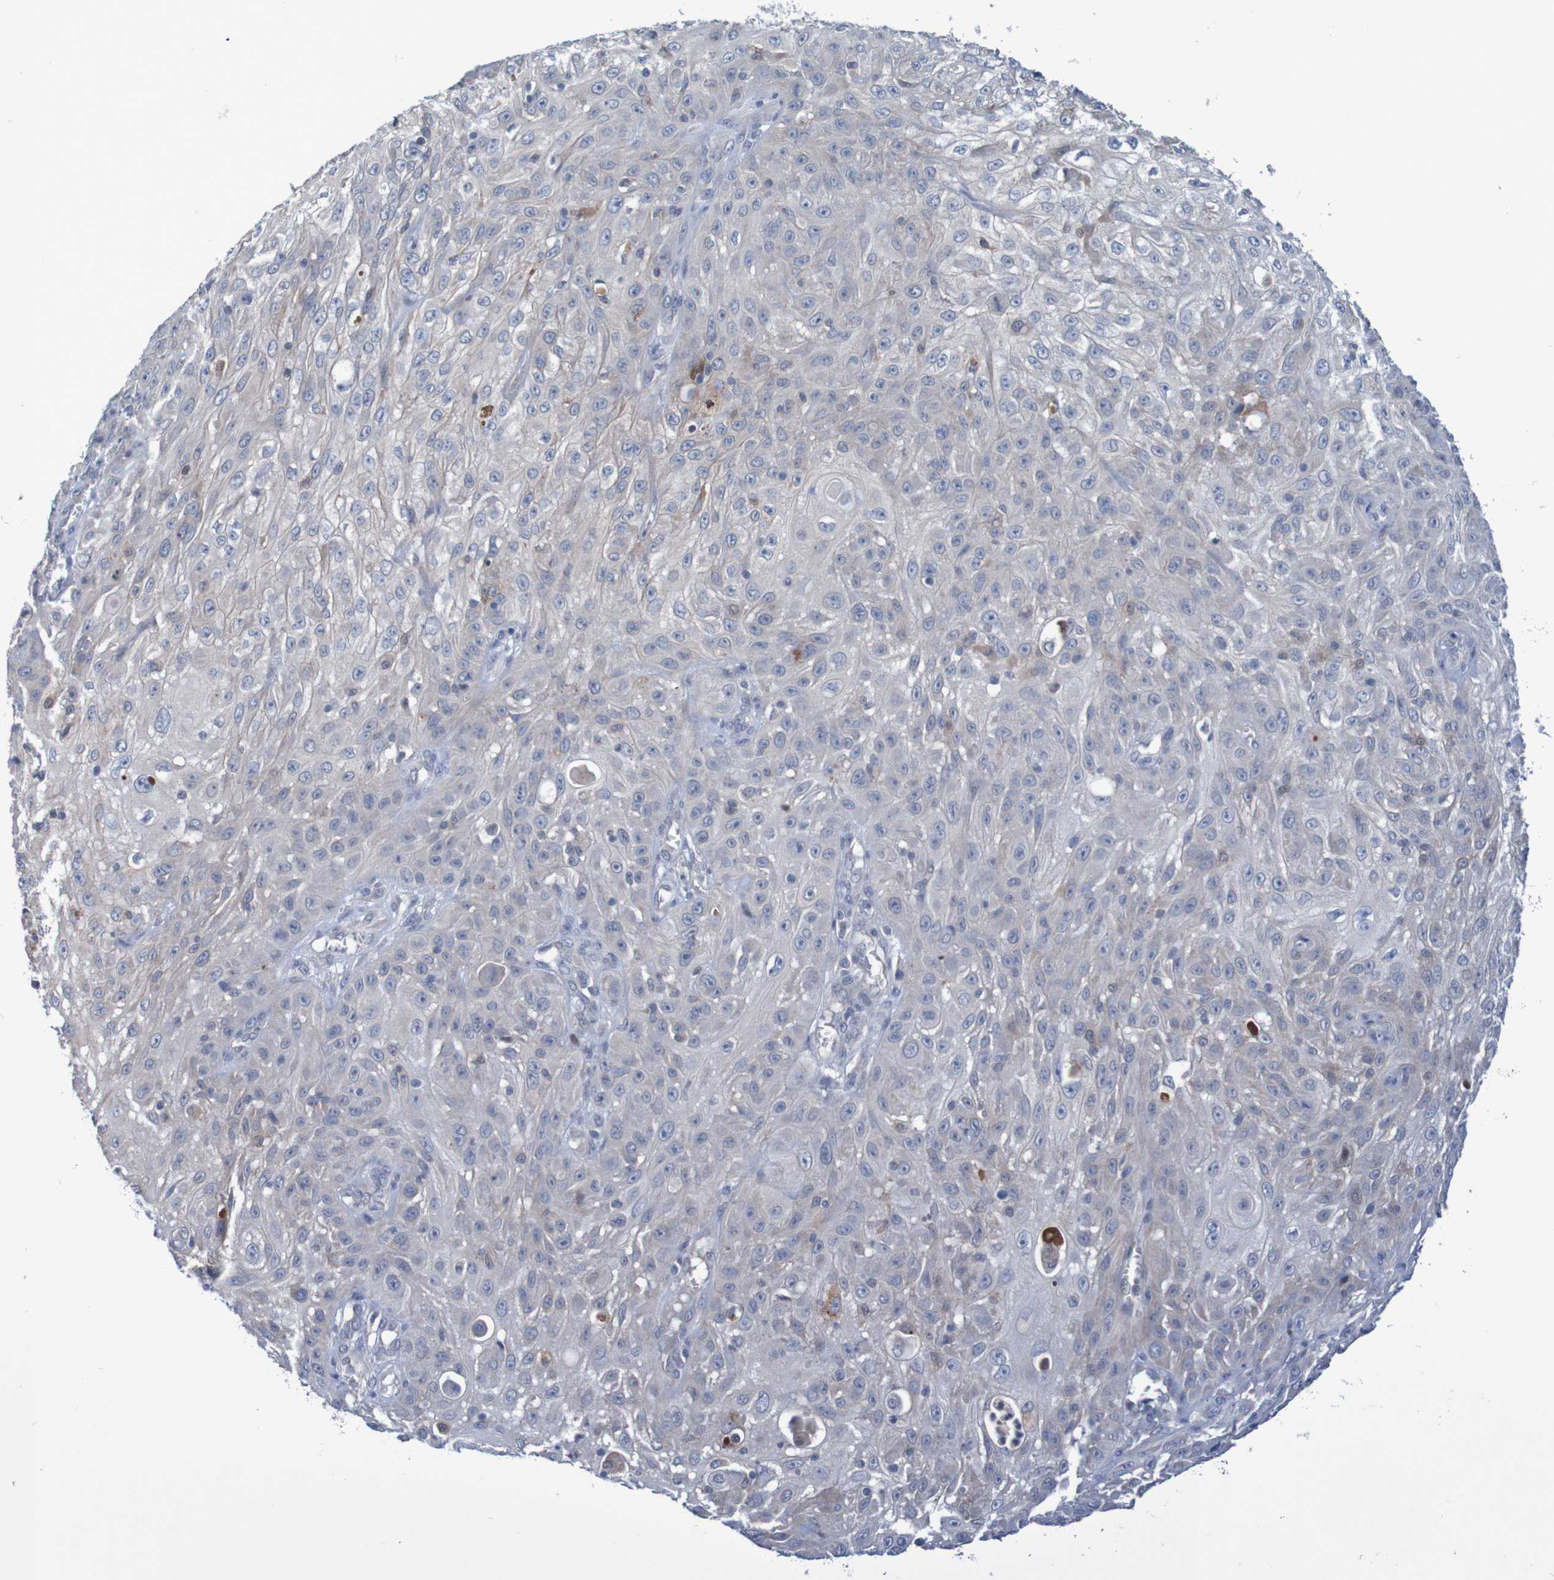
{"staining": {"intensity": "weak", "quantity": "<25%", "location": "cytoplasmic/membranous"}, "tissue": "skin cancer", "cell_type": "Tumor cells", "image_type": "cancer", "snomed": [{"axis": "morphology", "description": "Squamous cell carcinoma, NOS"}, {"axis": "topography", "description": "Skin"}], "caption": "Immunohistochemical staining of skin squamous cell carcinoma displays no significant positivity in tumor cells.", "gene": "FBP2", "patient": {"sex": "male", "age": 75}}